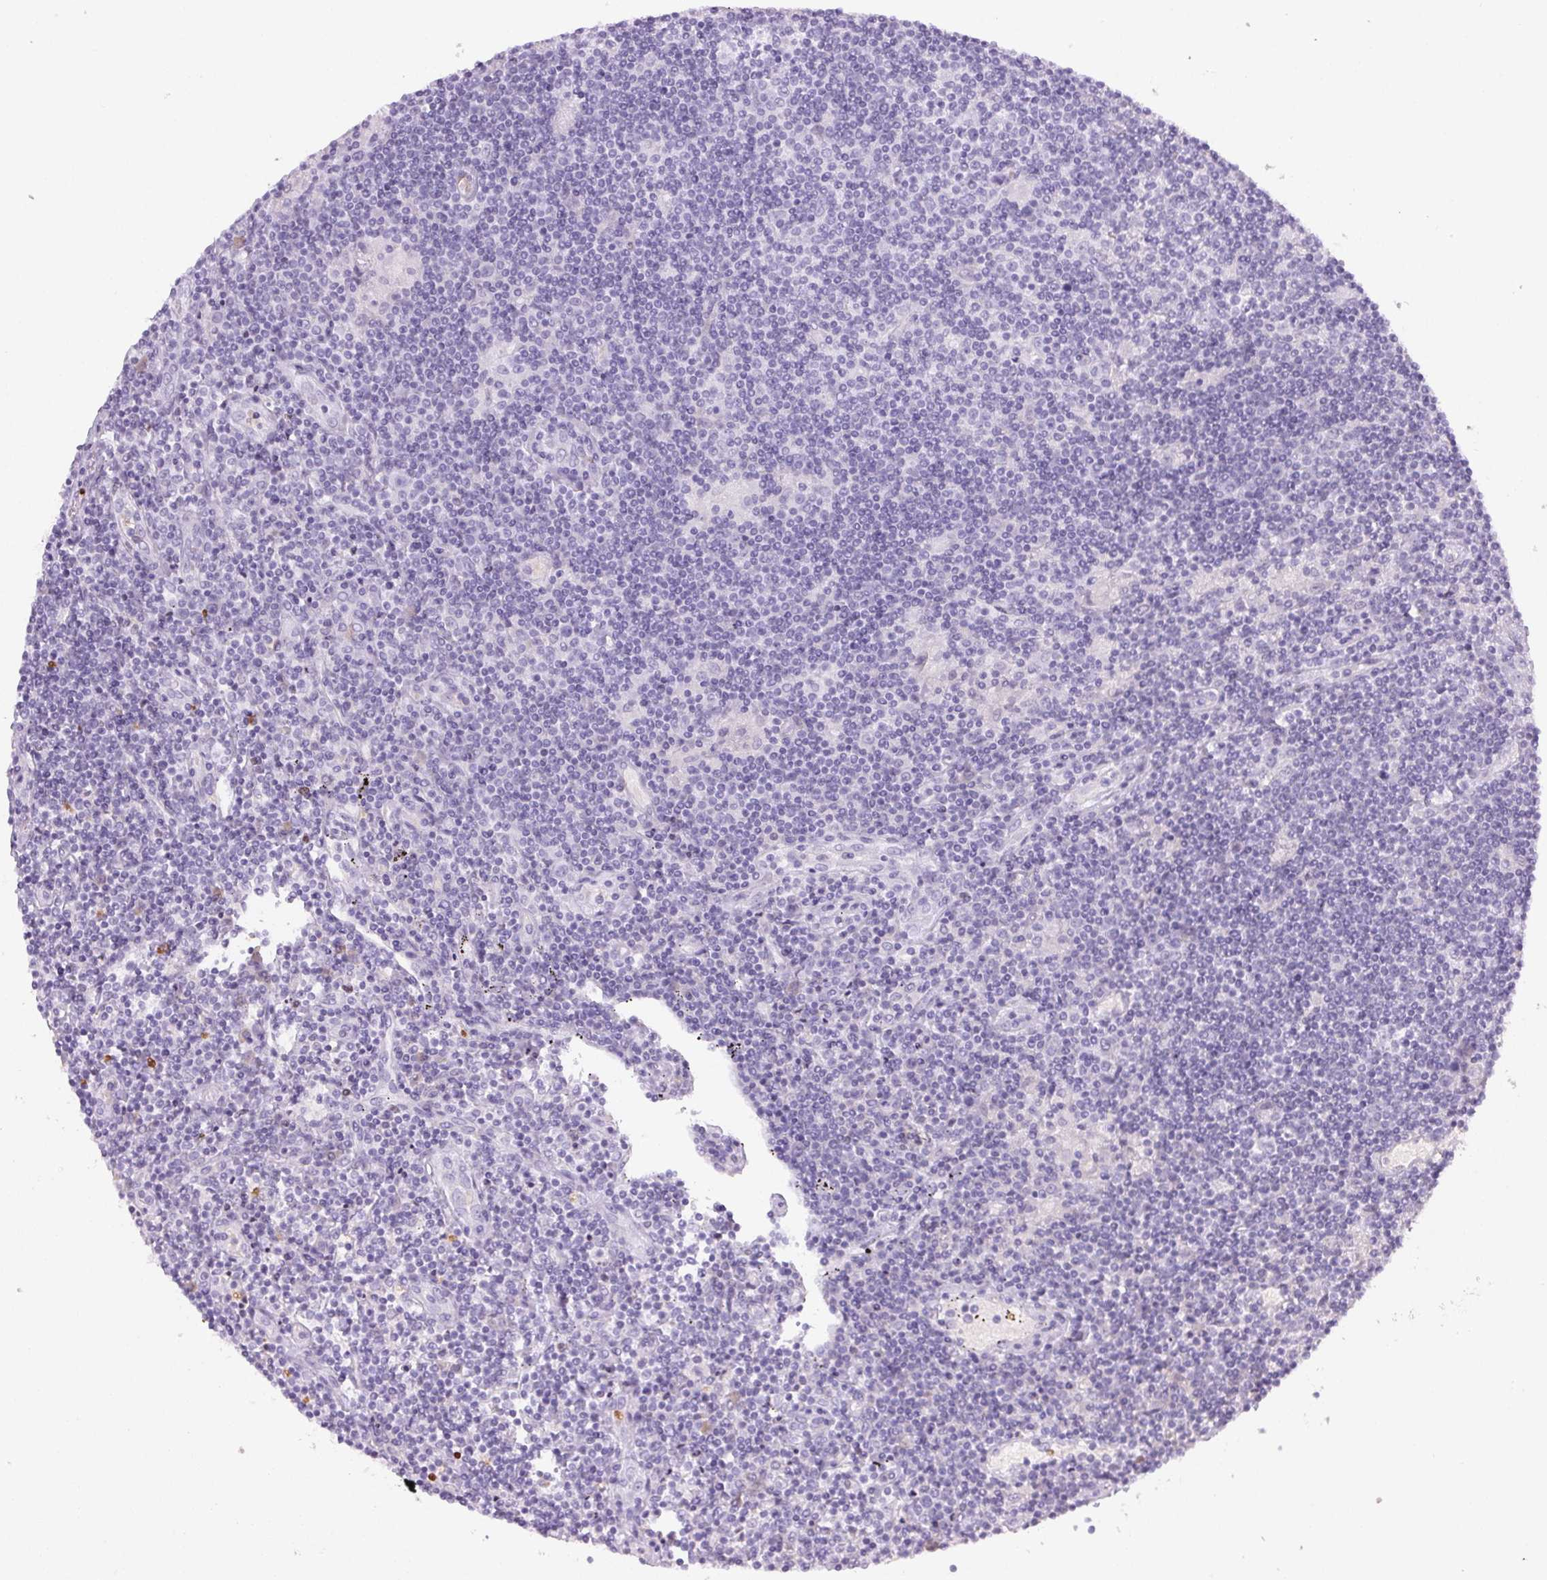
{"staining": {"intensity": "negative", "quantity": "none", "location": "none"}, "tissue": "lymphoma", "cell_type": "Tumor cells", "image_type": "cancer", "snomed": [{"axis": "morphology", "description": "Hodgkin's disease, NOS"}, {"axis": "topography", "description": "Lymph node"}], "caption": "Immunohistochemistry micrograph of Hodgkin's disease stained for a protein (brown), which exhibits no positivity in tumor cells.", "gene": "PADI4", "patient": {"sex": "male", "age": 40}}